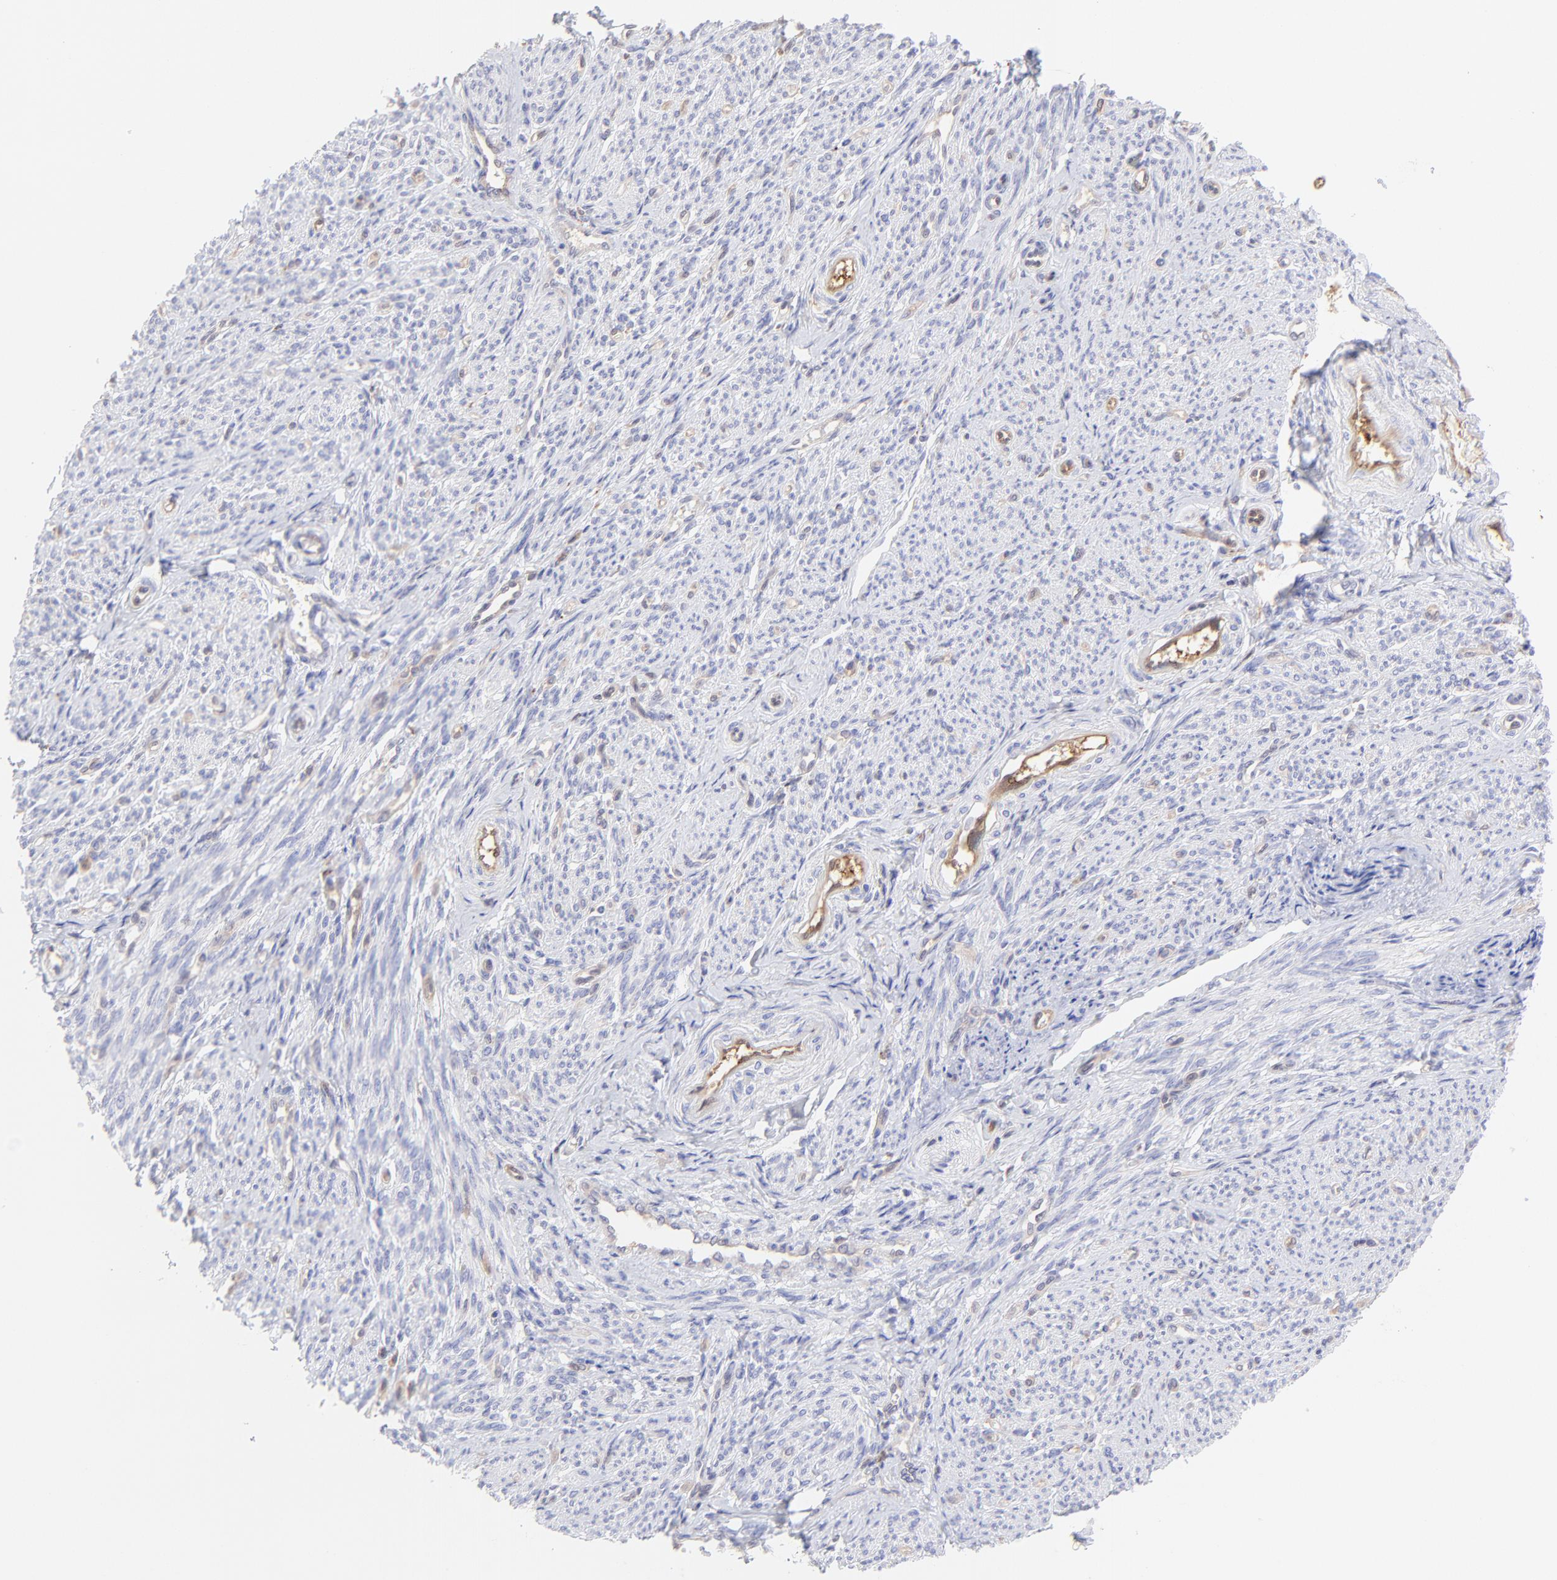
{"staining": {"intensity": "negative", "quantity": "none", "location": "none"}, "tissue": "smooth muscle", "cell_type": "Smooth muscle cells", "image_type": "normal", "snomed": [{"axis": "morphology", "description": "Normal tissue, NOS"}, {"axis": "topography", "description": "Smooth muscle"}], "caption": "Immunohistochemical staining of normal smooth muscle exhibits no significant expression in smooth muscle cells. Nuclei are stained in blue.", "gene": "HYAL1", "patient": {"sex": "female", "age": 65}}